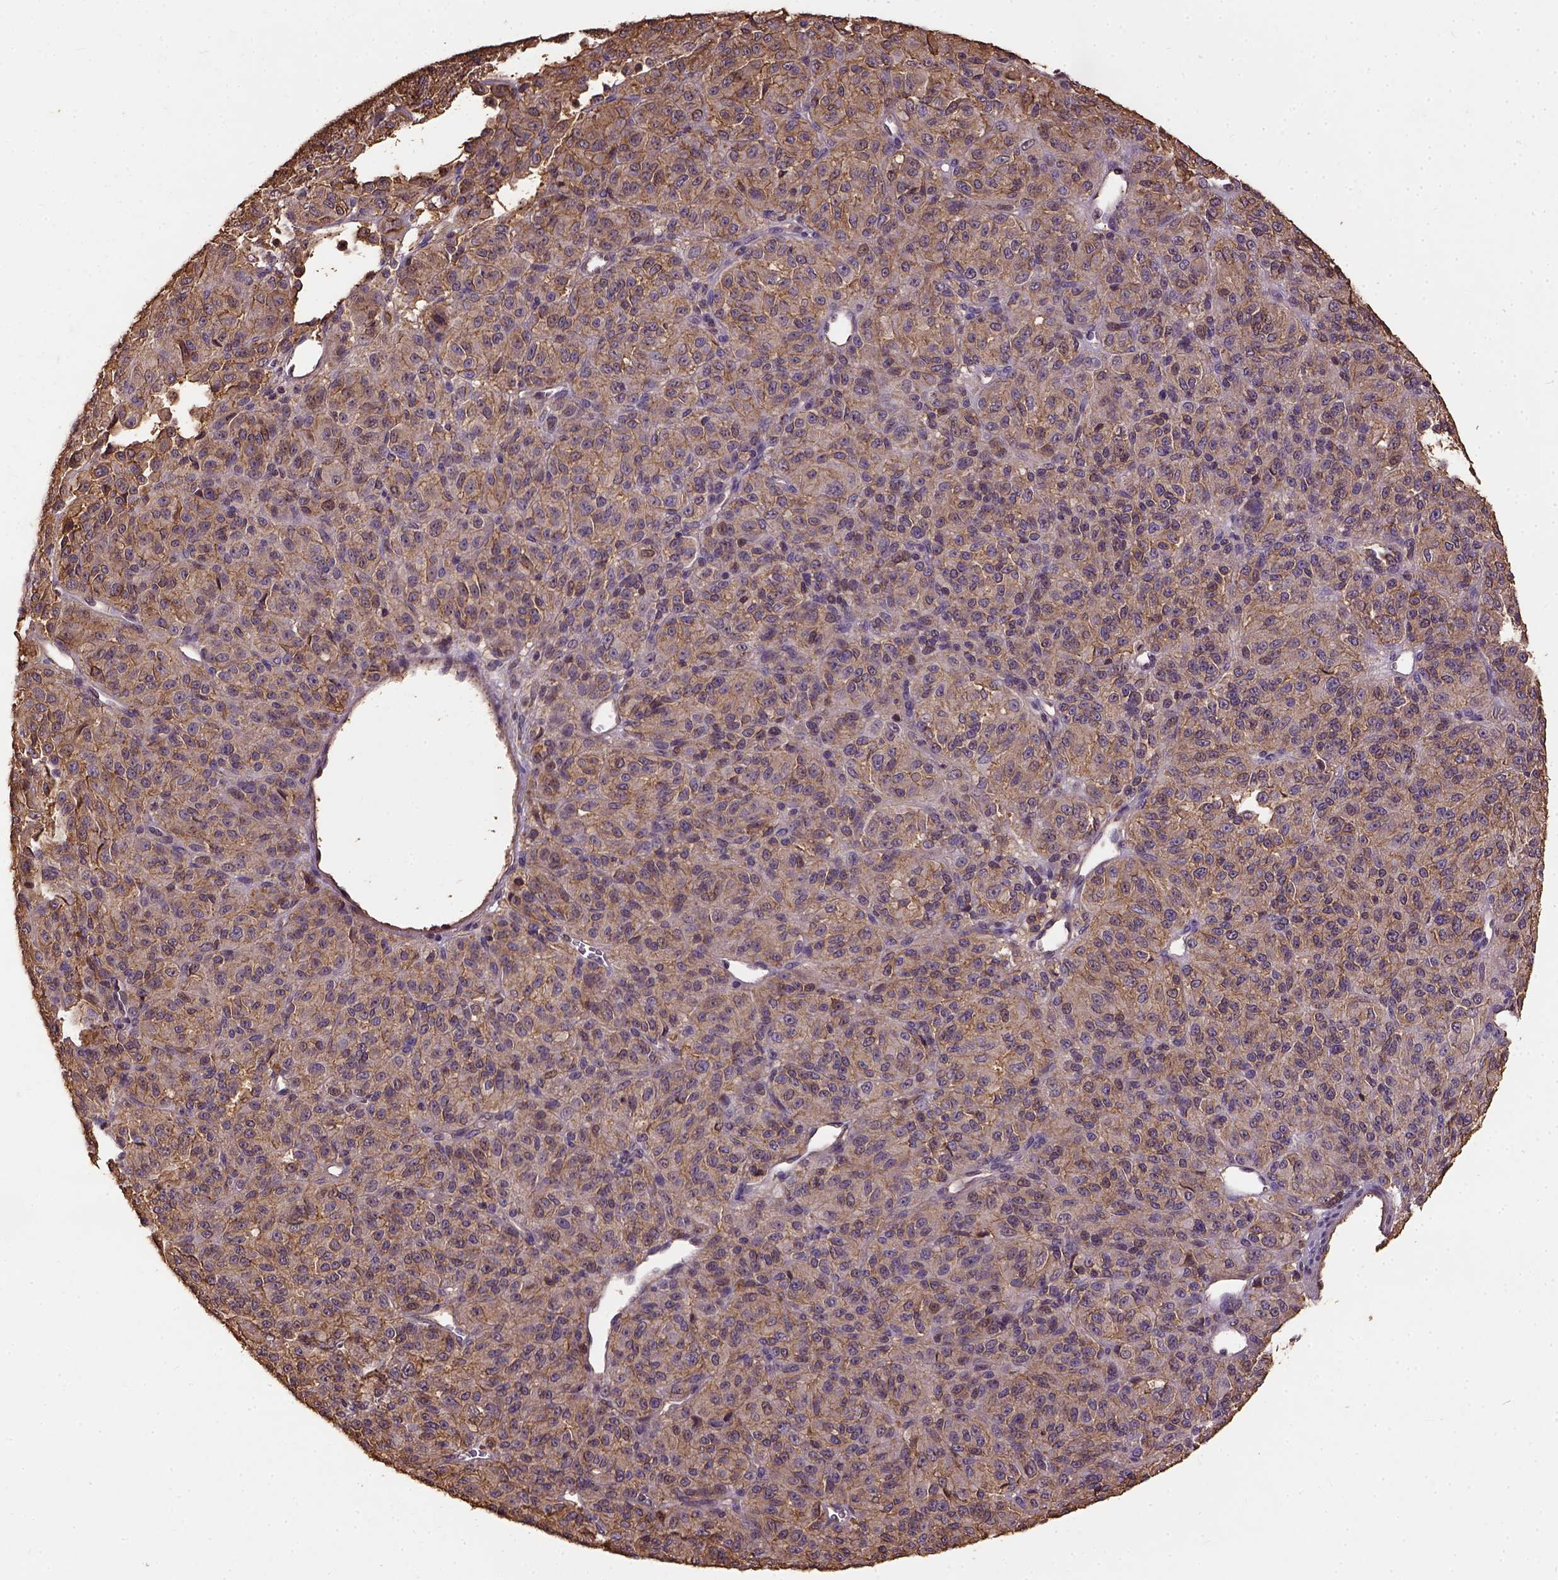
{"staining": {"intensity": "moderate", "quantity": ">75%", "location": "cytoplasmic/membranous"}, "tissue": "melanoma", "cell_type": "Tumor cells", "image_type": "cancer", "snomed": [{"axis": "morphology", "description": "Malignant melanoma, Metastatic site"}, {"axis": "topography", "description": "Brain"}], "caption": "Human melanoma stained with a protein marker shows moderate staining in tumor cells.", "gene": "ATP1B3", "patient": {"sex": "female", "age": 56}}